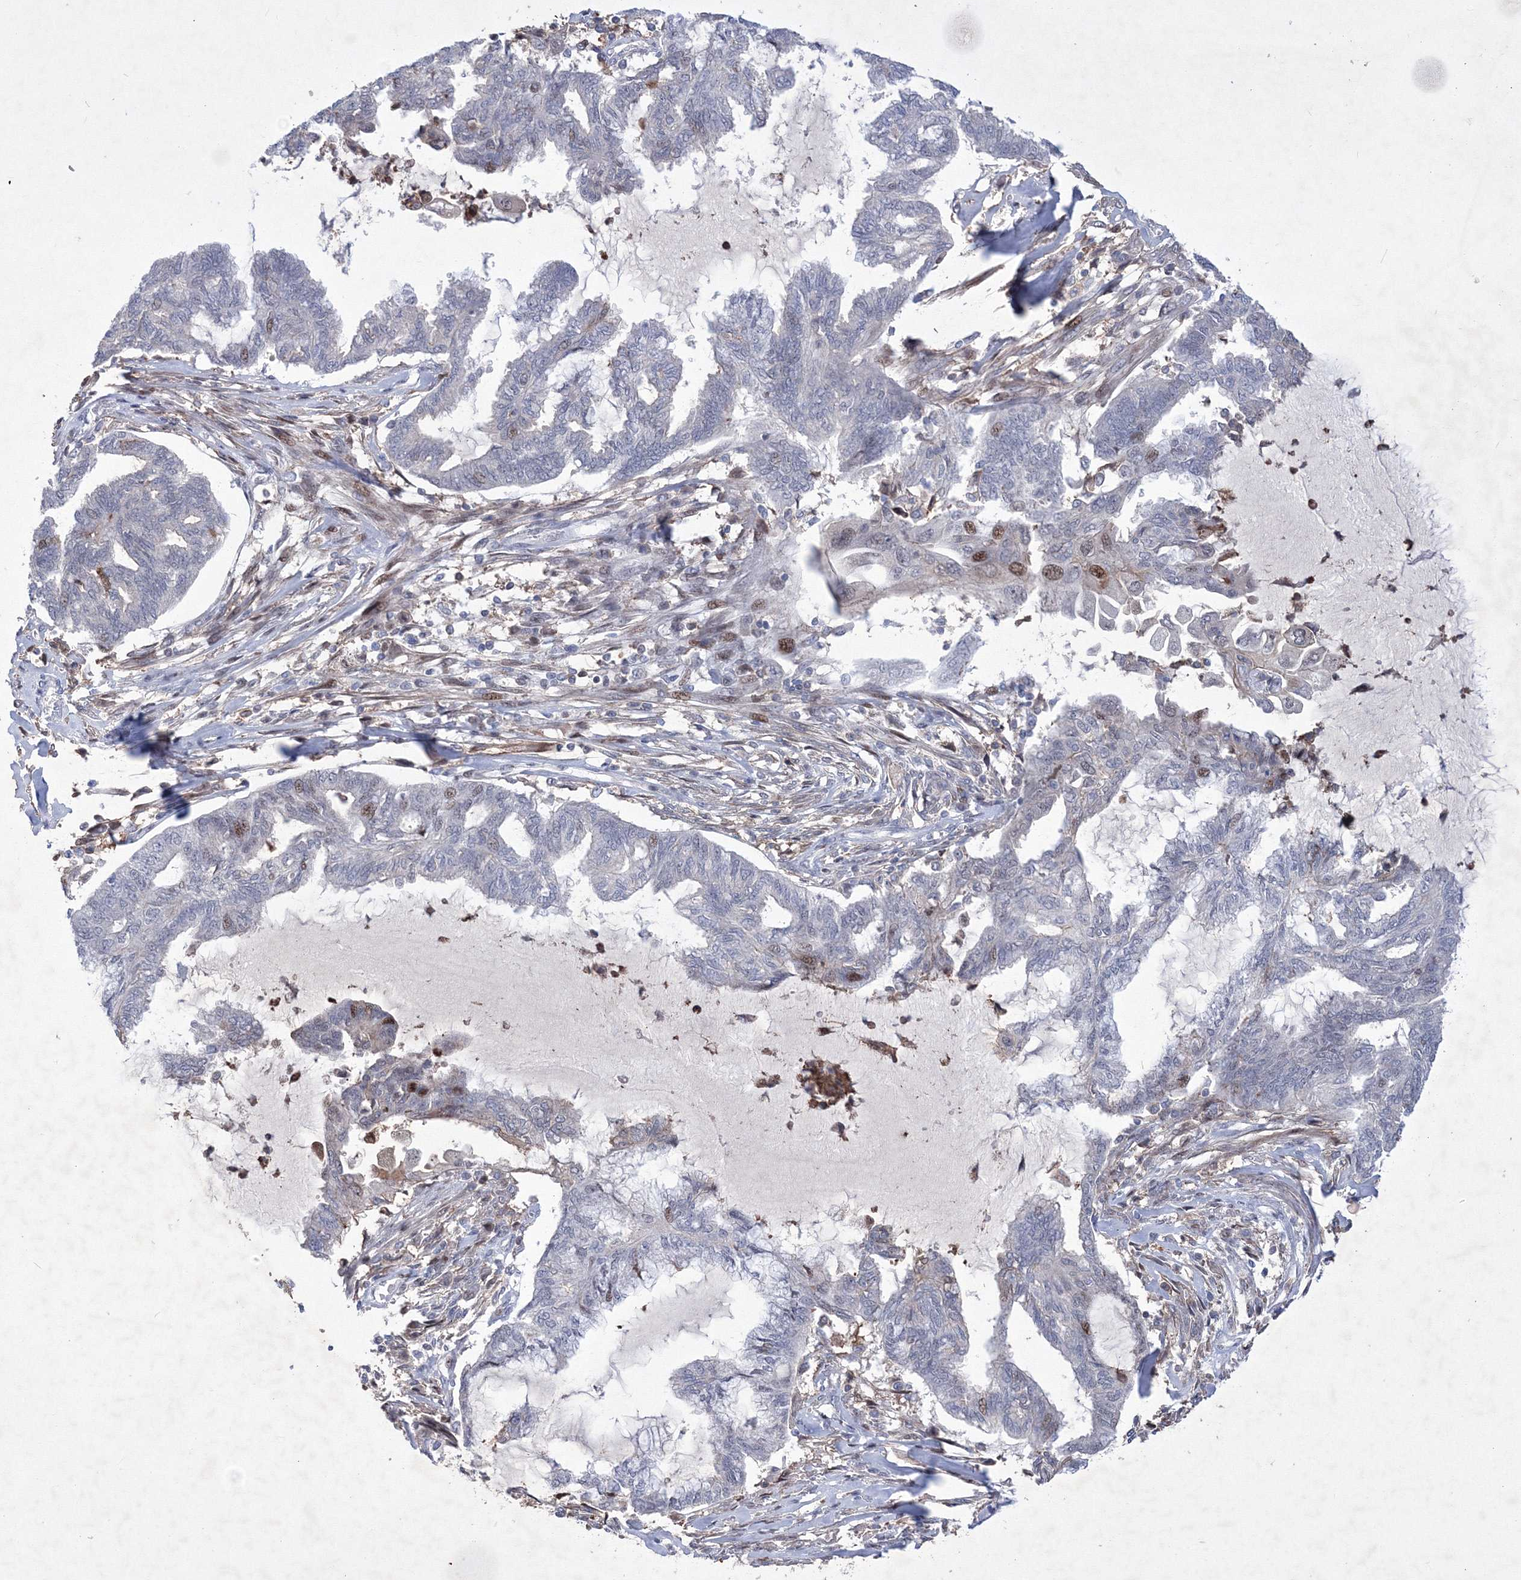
{"staining": {"intensity": "negative", "quantity": "none", "location": "none"}, "tissue": "endometrial cancer", "cell_type": "Tumor cells", "image_type": "cancer", "snomed": [{"axis": "morphology", "description": "Adenocarcinoma, NOS"}, {"axis": "topography", "description": "Endometrium"}], "caption": "This is an immunohistochemistry (IHC) image of adenocarcinoma (endometrial). There is no expression in tumor cells.", "gene": "RNPEPL1", "patient": {"sex": "female", "age": 86}}